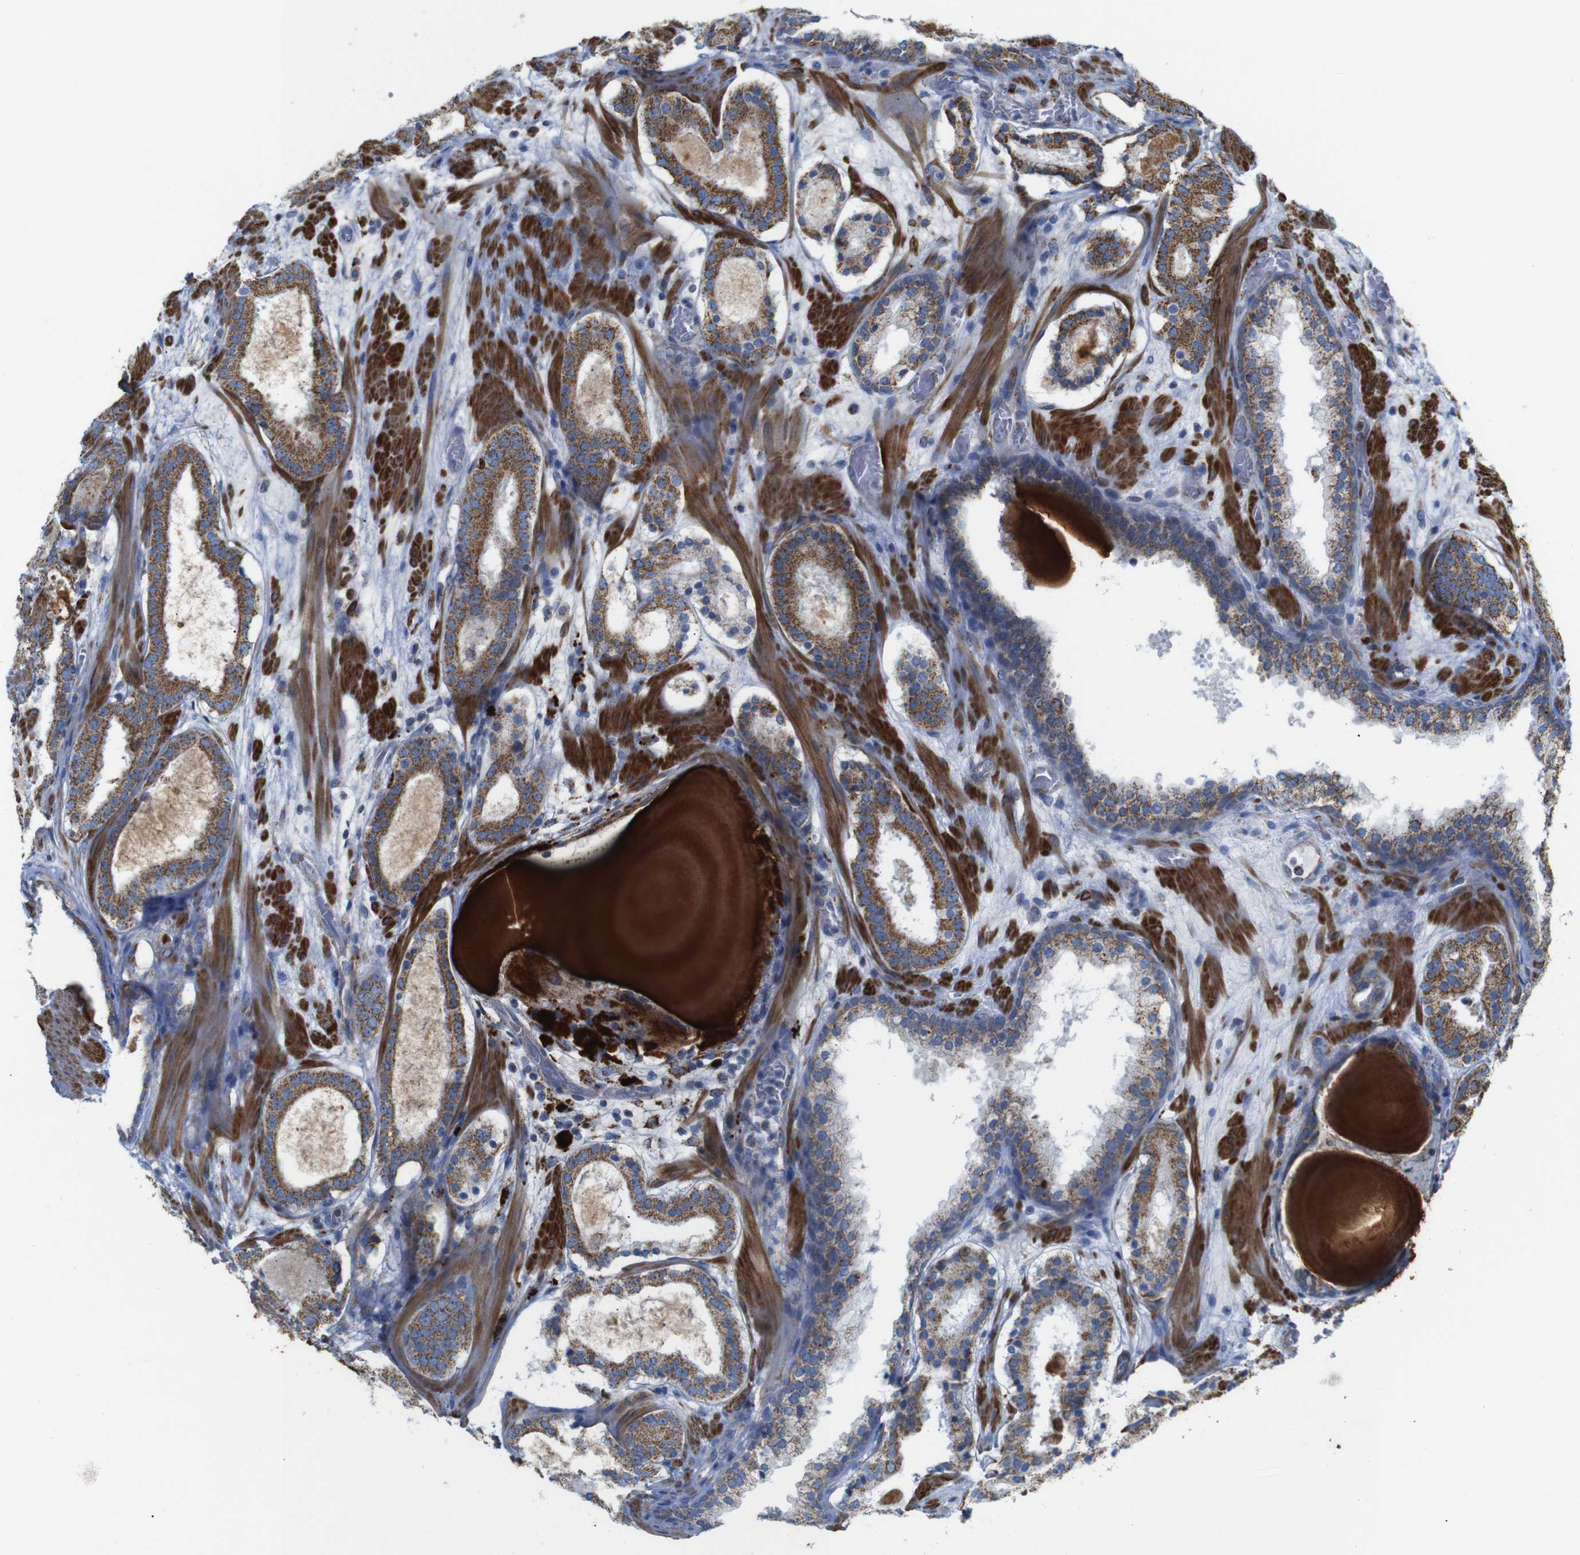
{"staining": {"intensity": "strong", "quantity": ">75%", "location": "cytoplasmic/membranous"}, "tissue": "prostate cancer", "cell_type": "Tumor cells", "image_type": "cancer", "snomed": [{"axis": "morphology", "description": "Adenocarcinoma, Low grade"}, {"axis": "topography", "description": "Prostate"}], "caption": "Protein expression analysis of prostate cancer demonstrates strong cytoplasmic/membranous expression in about >75% of tumor cells.", "gene": "FAM171B", "patient": {"sex": "male", "age": 69}}